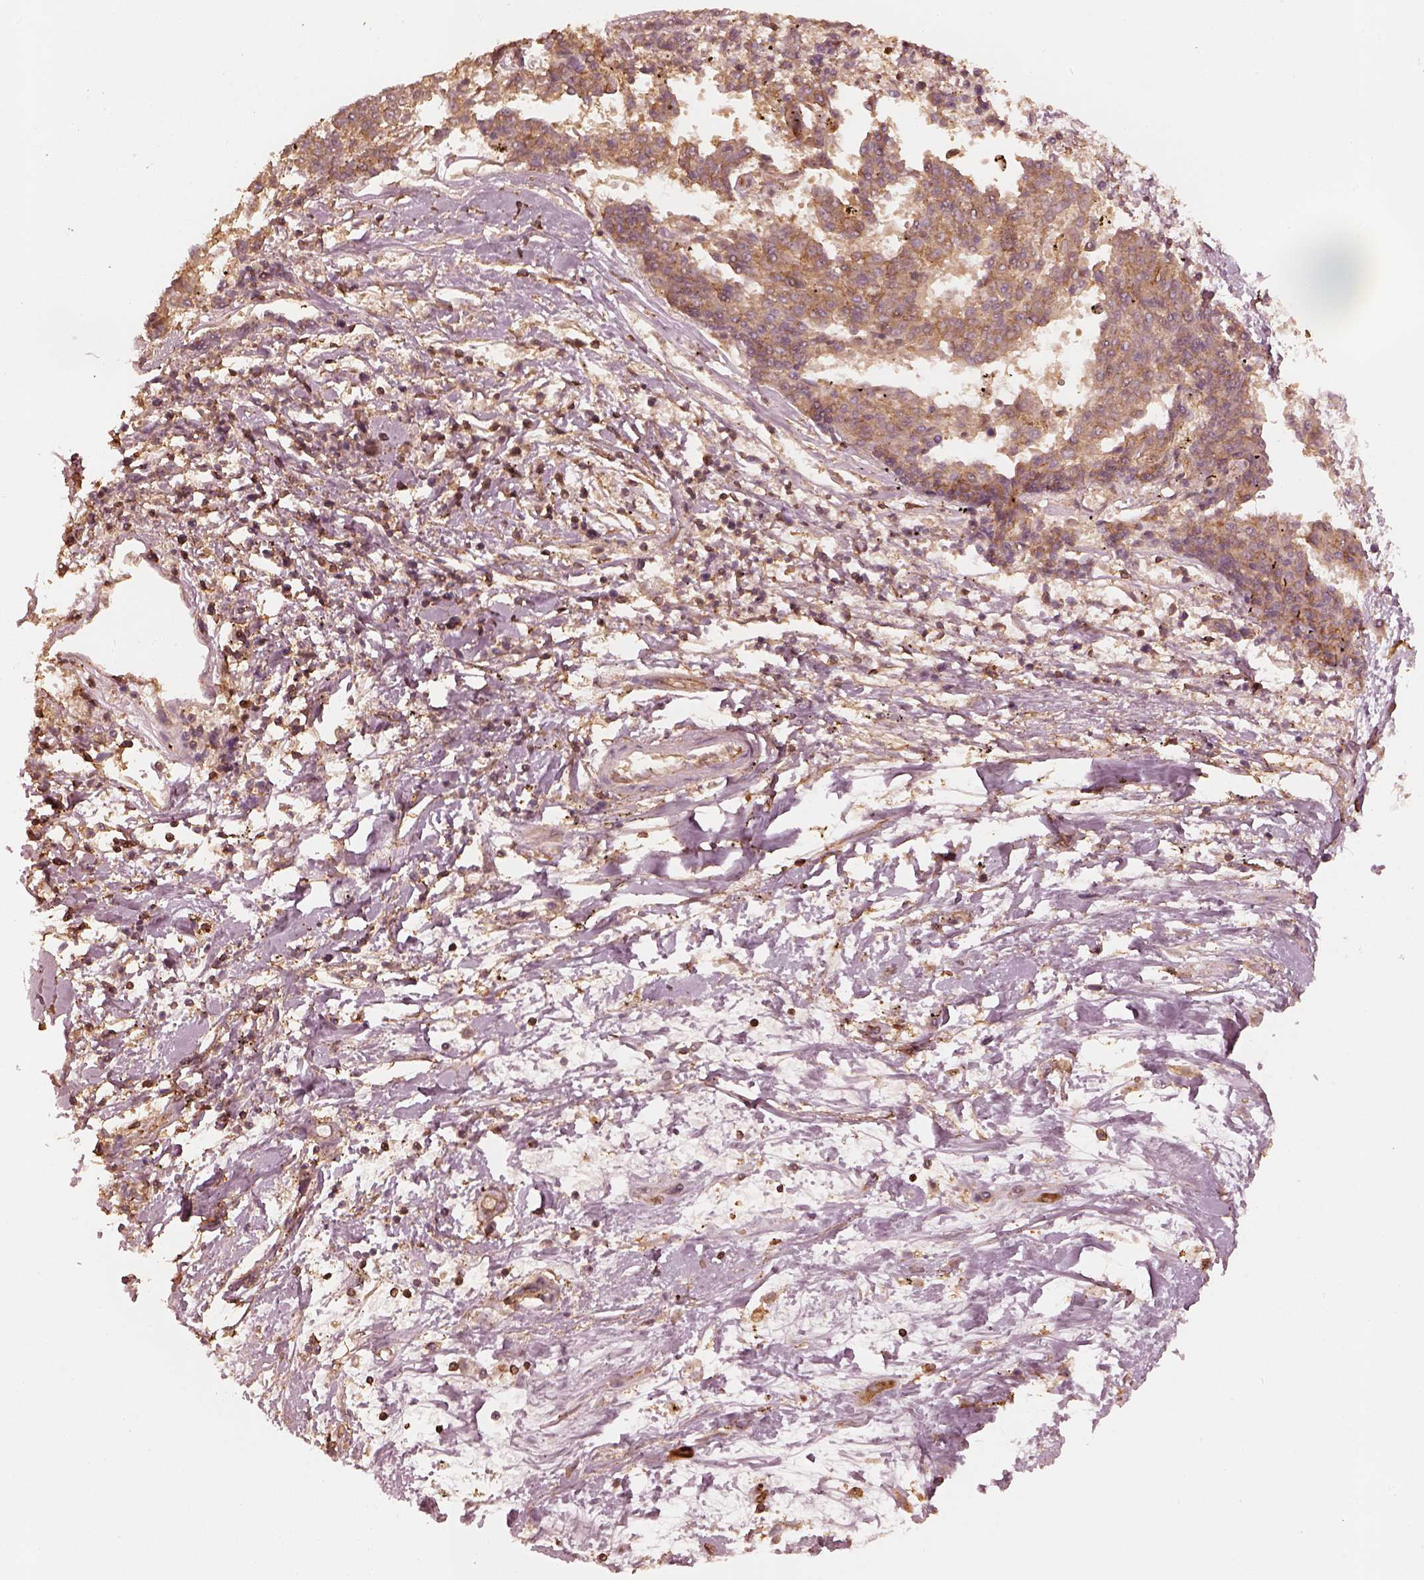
{"staining": {"intensity": "moderate", "quantity": ">75%", "location": "cytoplasmic/membranous"}, "tissue": "melanoma", "cell_type": "Tumor cells", "image_type": "cancer", "snomed": [{"axis": "morphology", "description": "Malignant melanoma, NOS"}, {"axis": "topography", "description": "Skin"}], "caption": "Brown immunohistochemical staining in human melanoma reveals moderate cytoplasmic/membranous staining in about >75% of tumor cells.", "gene": "WDR7", "patient": {"sex": "female", "age": 72}}